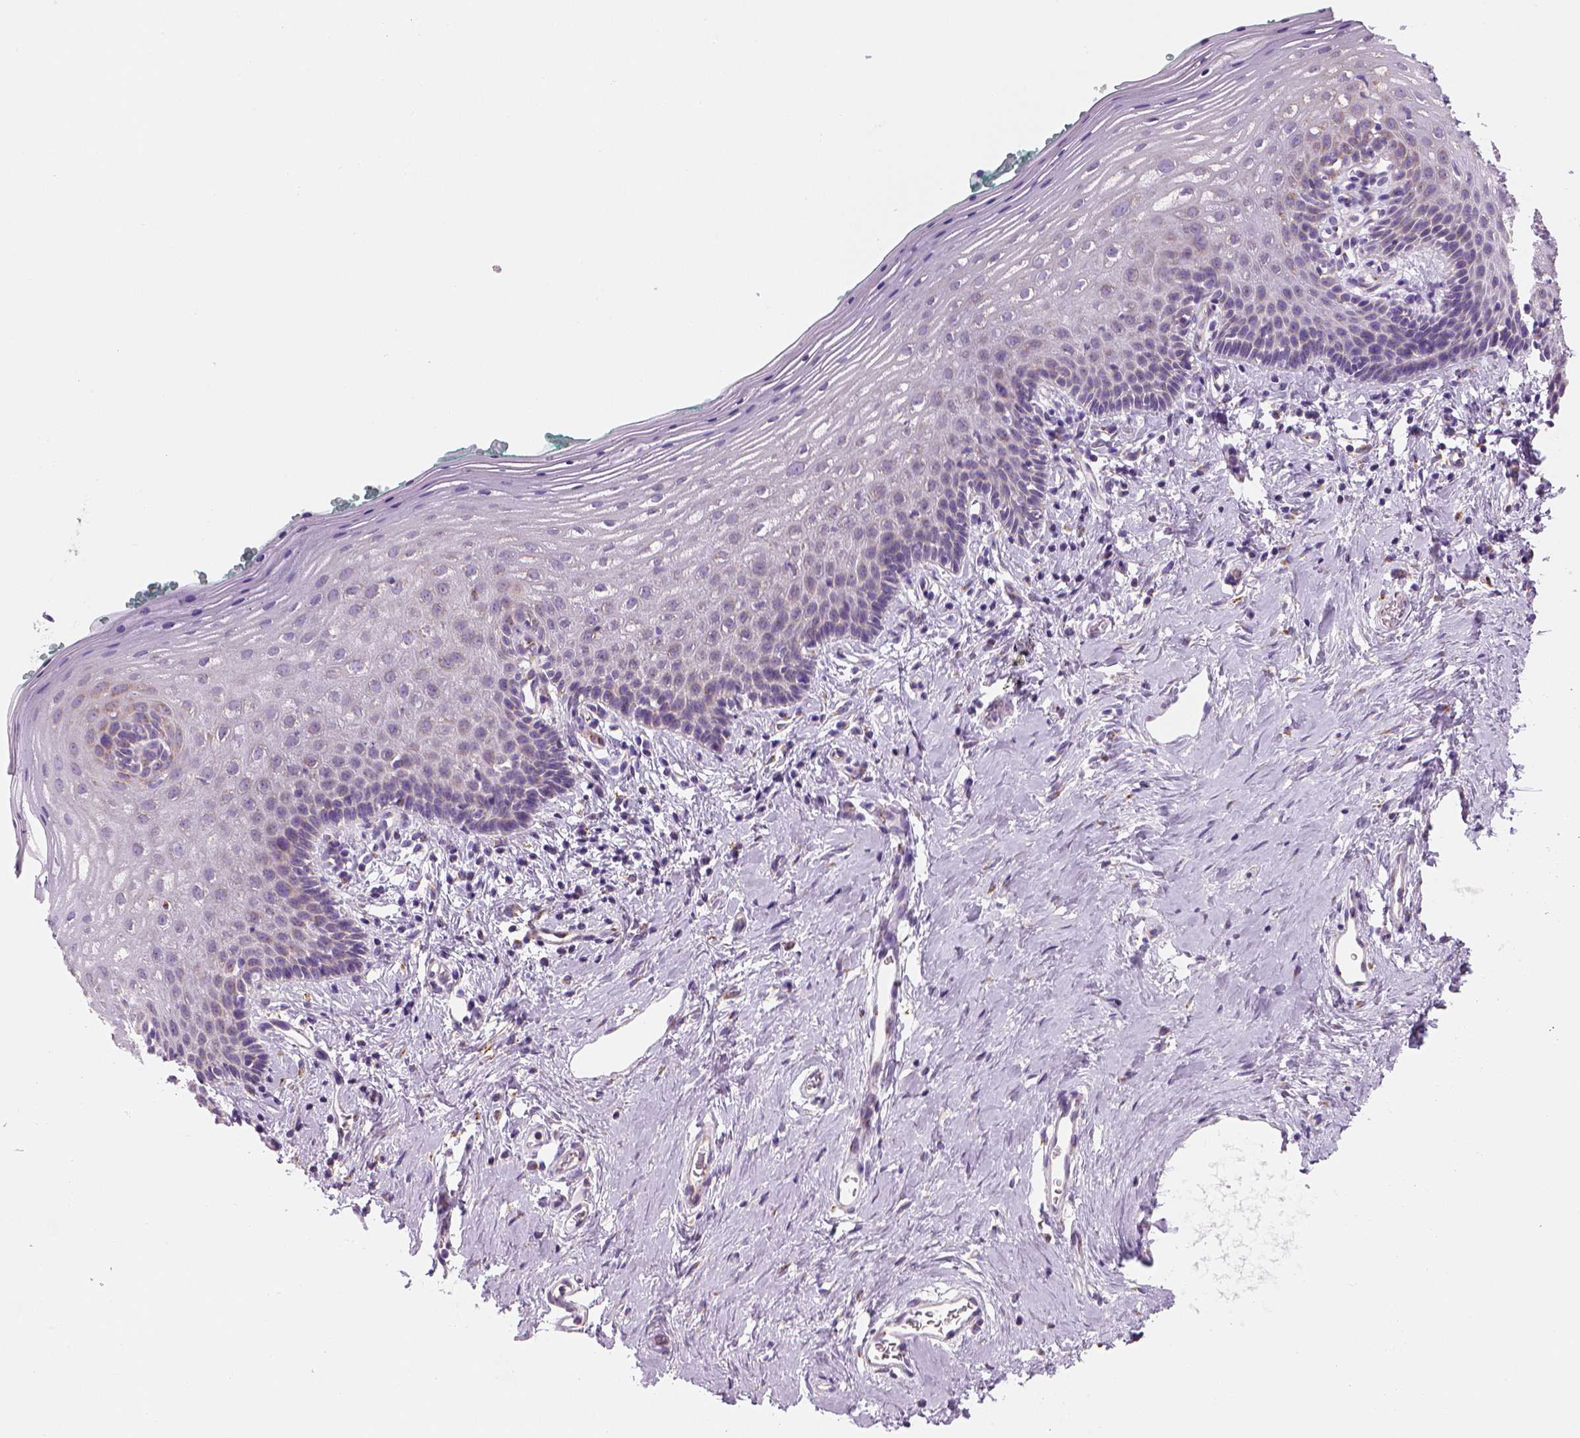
{"staining": {"intensity": "weak", "quantity": "<25%", "location": "cytoplasmic/membranous"}, "tissue": "vagina", "cell_type": "Squamous epithelial cells", "image_type": "normal", "snomed": [{"axis": "morphology", "description": "Normal tissue, NOS"}, {"axis": "topography", "description": "Vagina"}], "caption": "Squamous epithelial cells are negative for brown protein staining in normal vagina. Nuclei are stained in blue.", "gene": "CES2", "patient": {"sex": "female", "age": 42}}